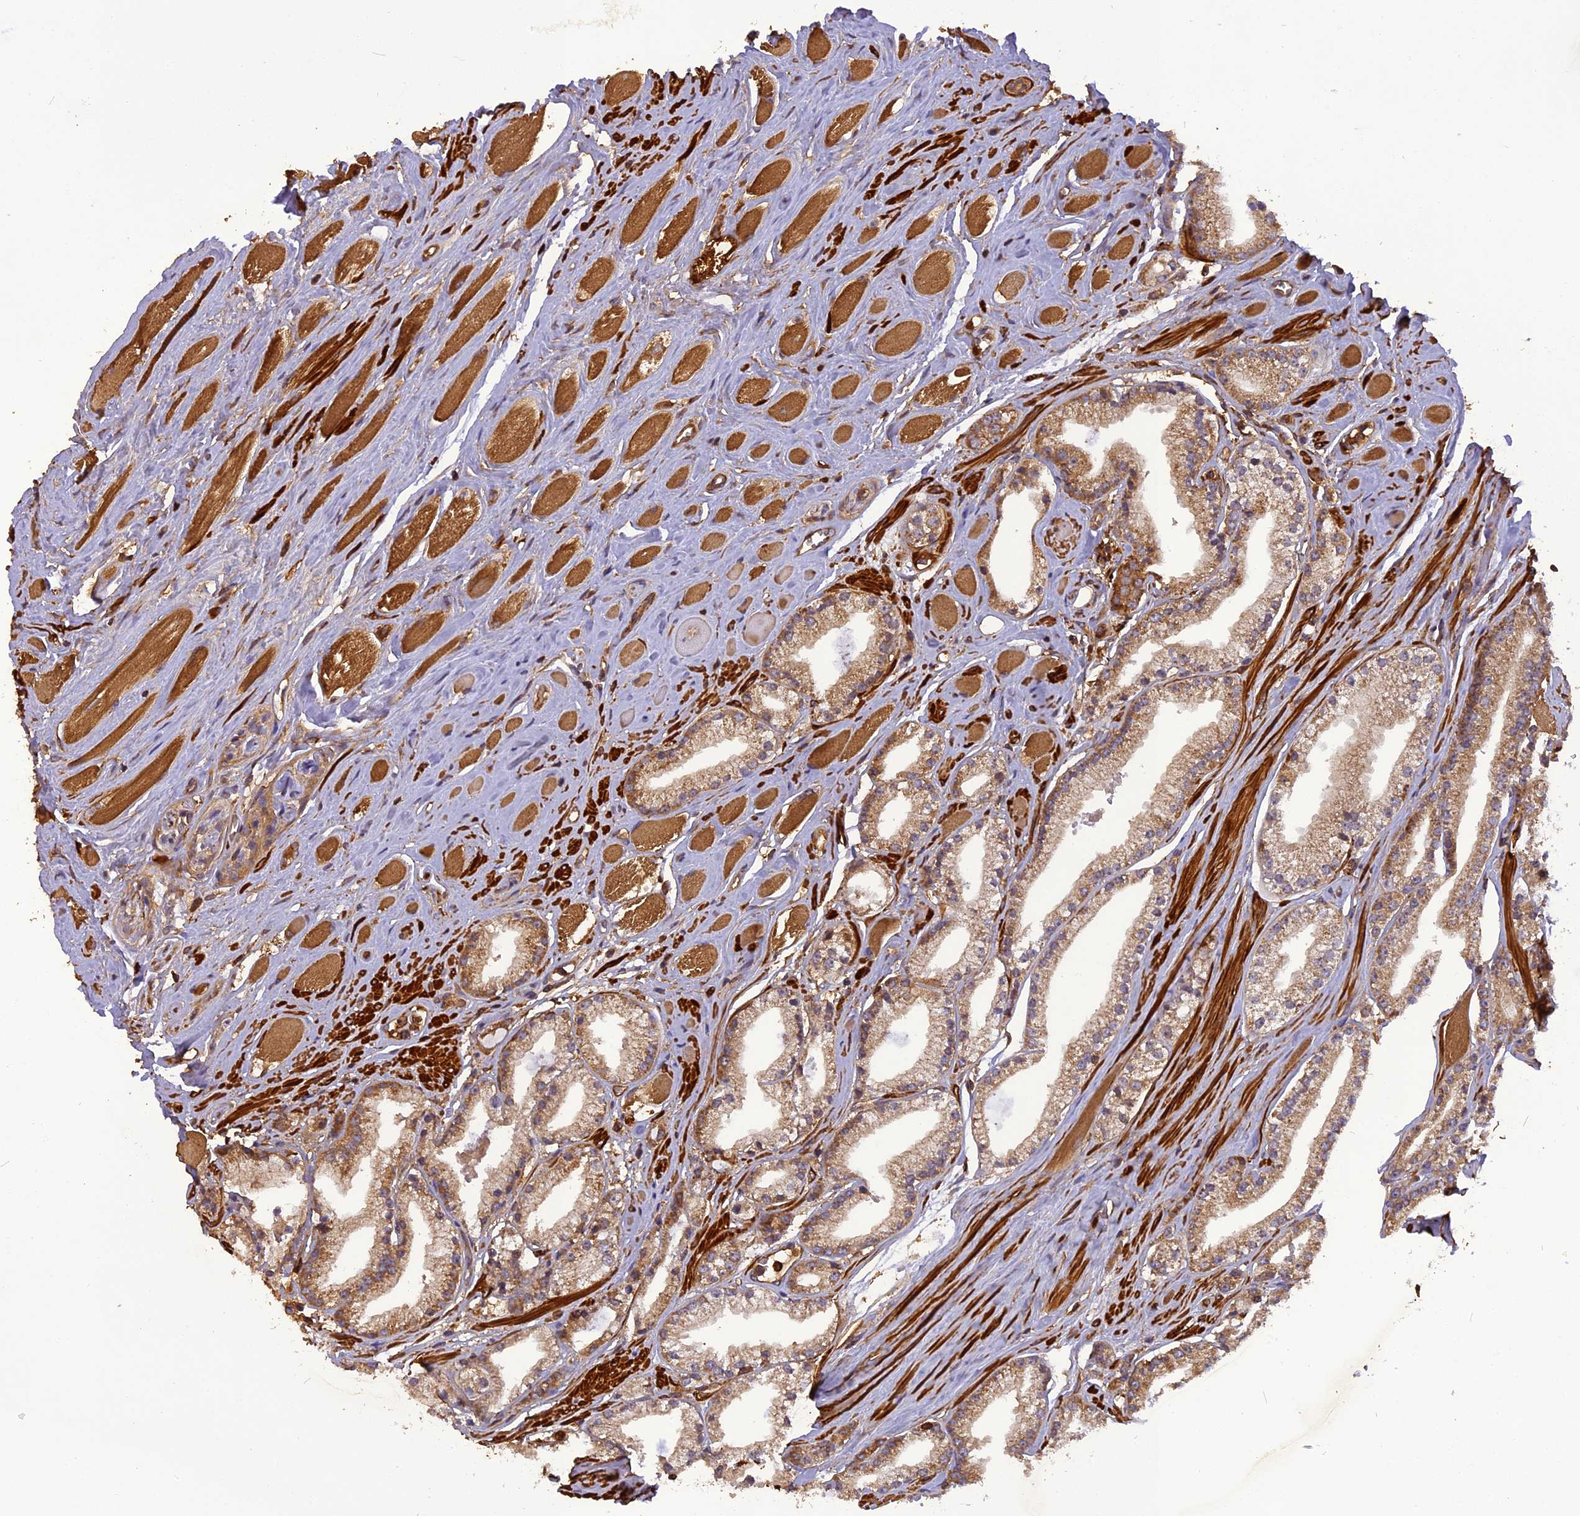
{"staining": {"intensity": "moderate", "quantity": ">75%", "location": "cytoplasmic/membranous"}, "tissue": "prostate cancer", "cell_type": "Tumor cells", "image_type": "cancer", "snomed": [{"axis": "morphology", "description": "Adenocarcinoma, High grade"}, {"axis": "topography", "description": "Prostate"}], "caption": "Tumor cells show medium levels of moderate cytoplasmic/membranous positivity in approximately >75% of cells in human prostate cancer.", "gene": "STOML1", "patient": {"sex": "male", "age": 67}}